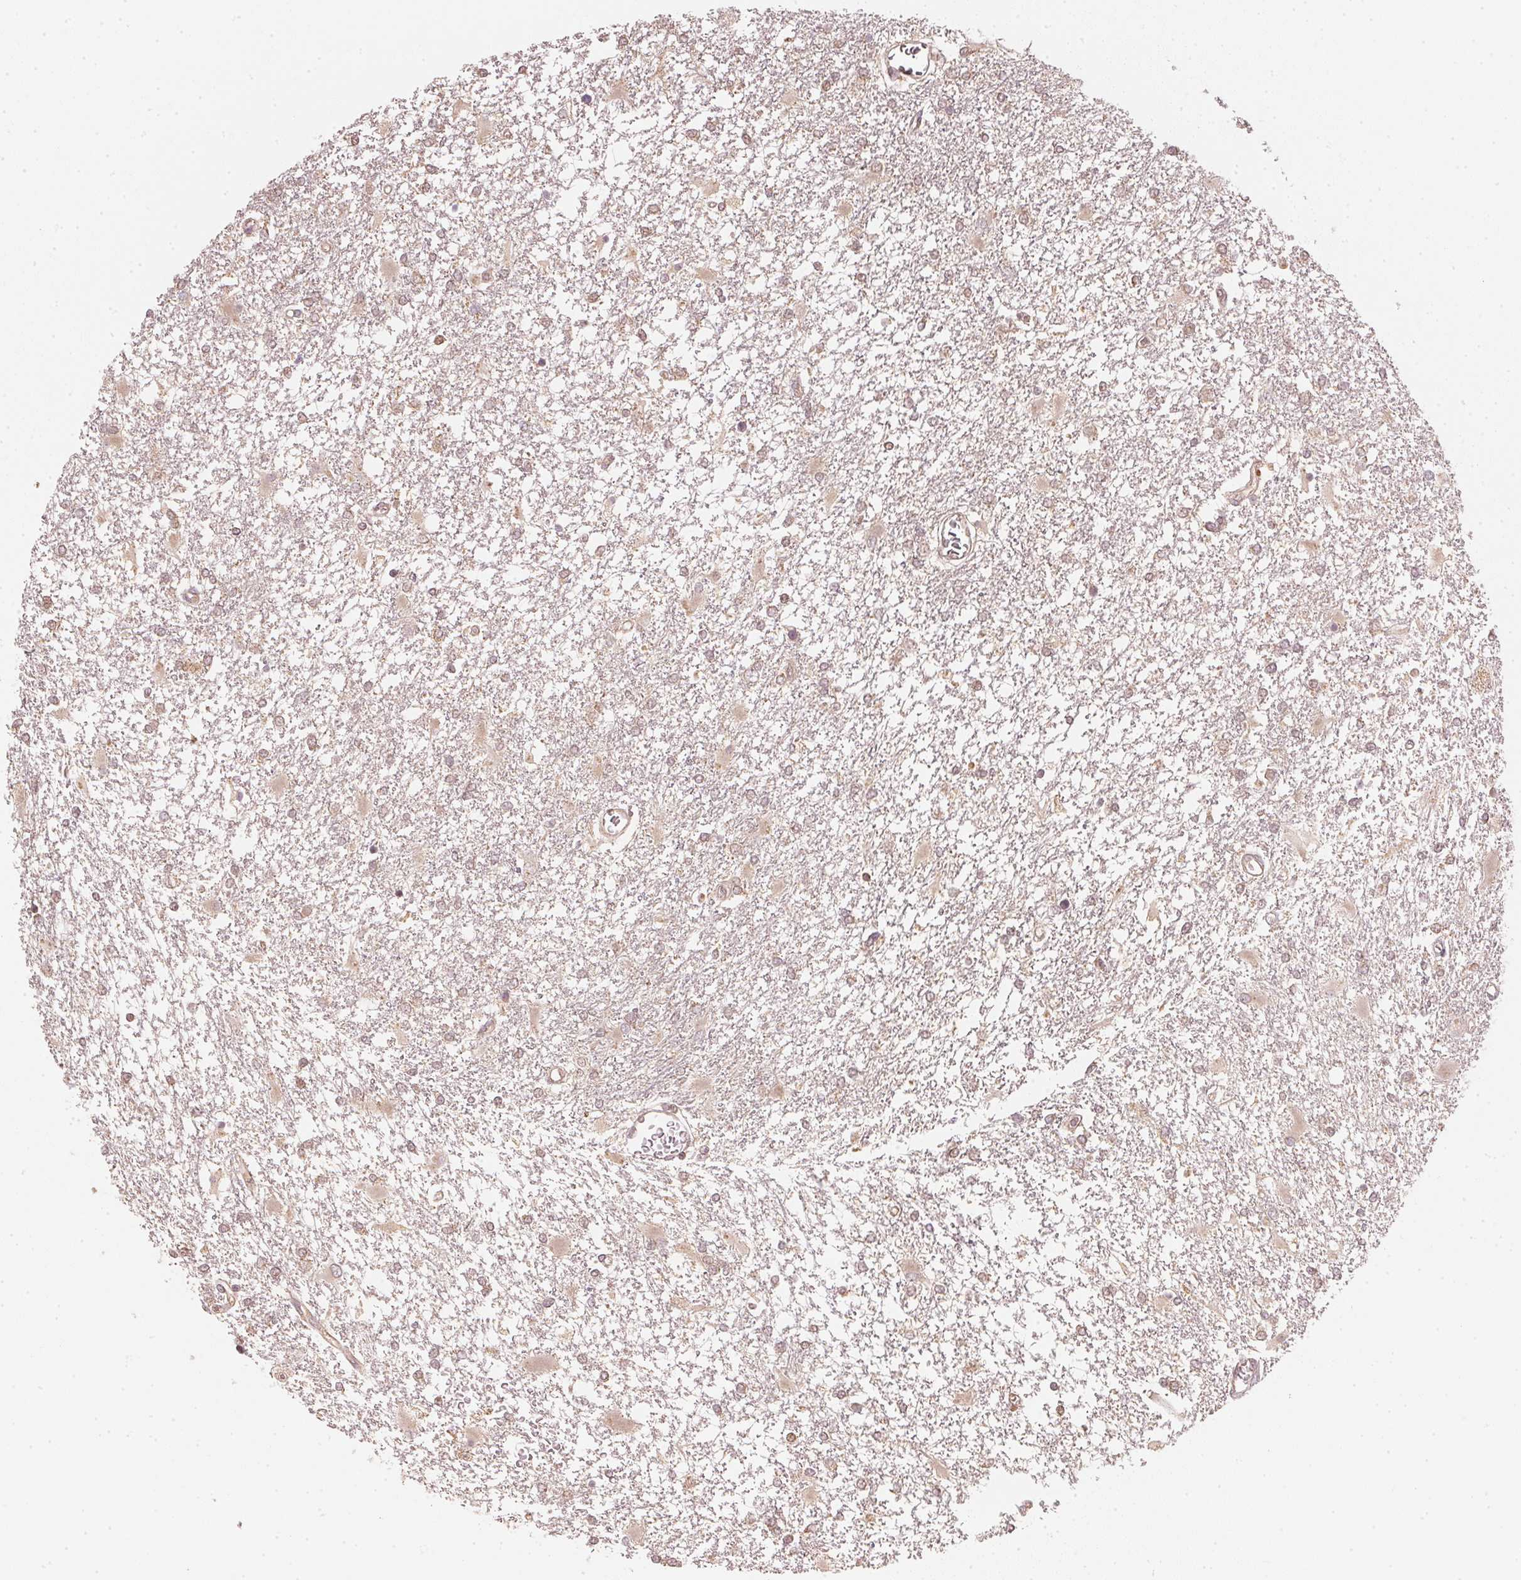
{"staining": {"intensity": "weak", "quantity": ">75%", "location": "cytoplasmic/membranous,nuclear"}, "tissue": "glioma", "cell_type": "Tumor cells", "image_type": "cancer", "snomed": [{"axis": "morphology", "description": "Glioma, malignant, High grade"}, {"axis": "topography", "description": "Cerebral cortex"}], "caption": "The immunohistochemical stain labels weak cytoplasmic/membranous and nuclear staining in tumor cells of glioma tissue.", "gene": "UBE2L3", "patient": {"sex": "male", "age": 79}}